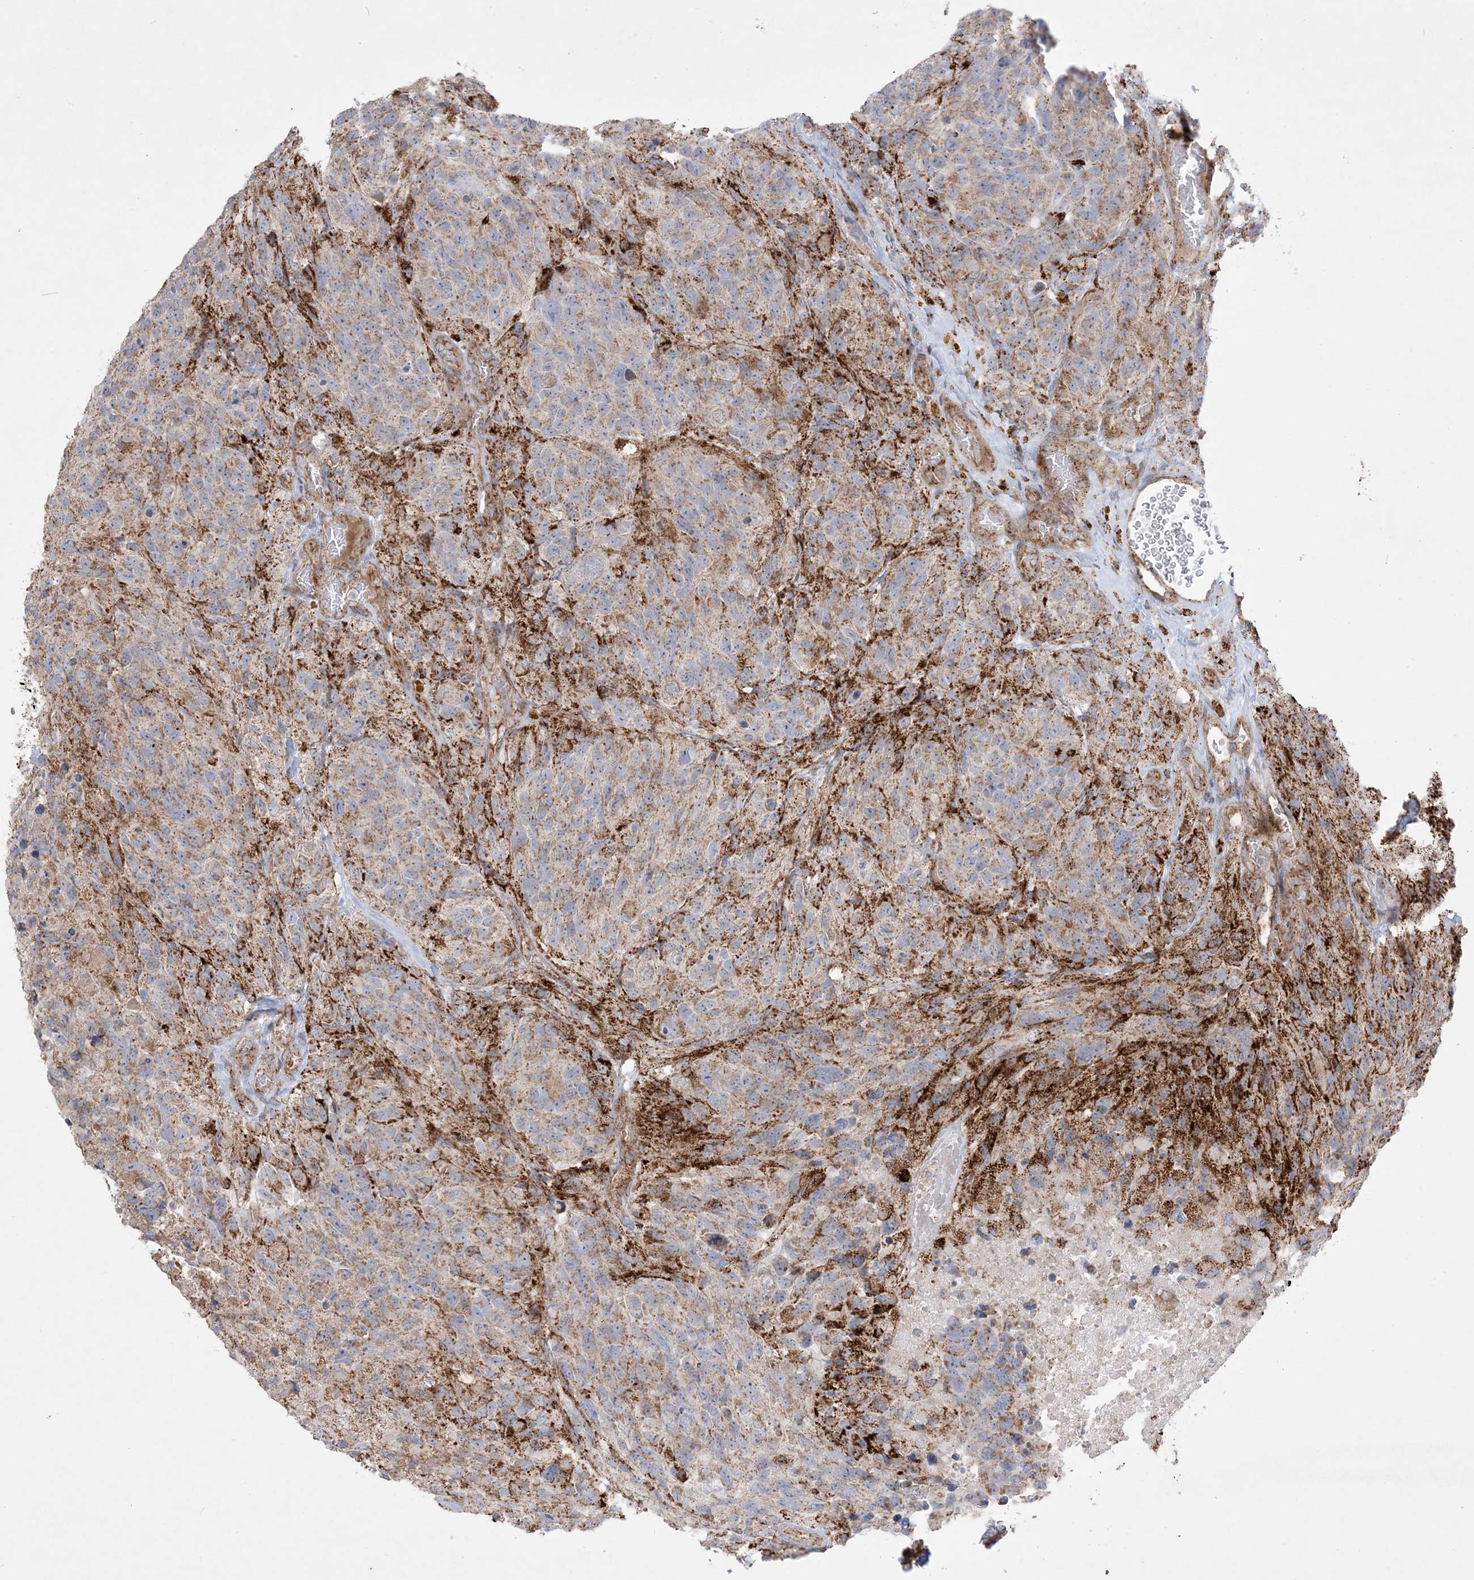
{"staining": {"intensity": "moderate", "quantity": ">75%", "location": "cytoplasmic/membranous"}, "tissue": "glioma", "cell_type": "Tumor cells", "image_type": "cancer", "snomed": [{"axis": "morphology", "description": "Glioma, malignant, High grade"}, {"axis": "topography", "description": "Brain"}], "caption": "Approximately >75% of tumor cells in human malignant high-grade glioma display moderate cytoplasmic/membranous protein expression as visualized by brown immunohistochemical staining.", "gene": "NDUFAF3", "patient": {"sex": "male", "age": 69}}